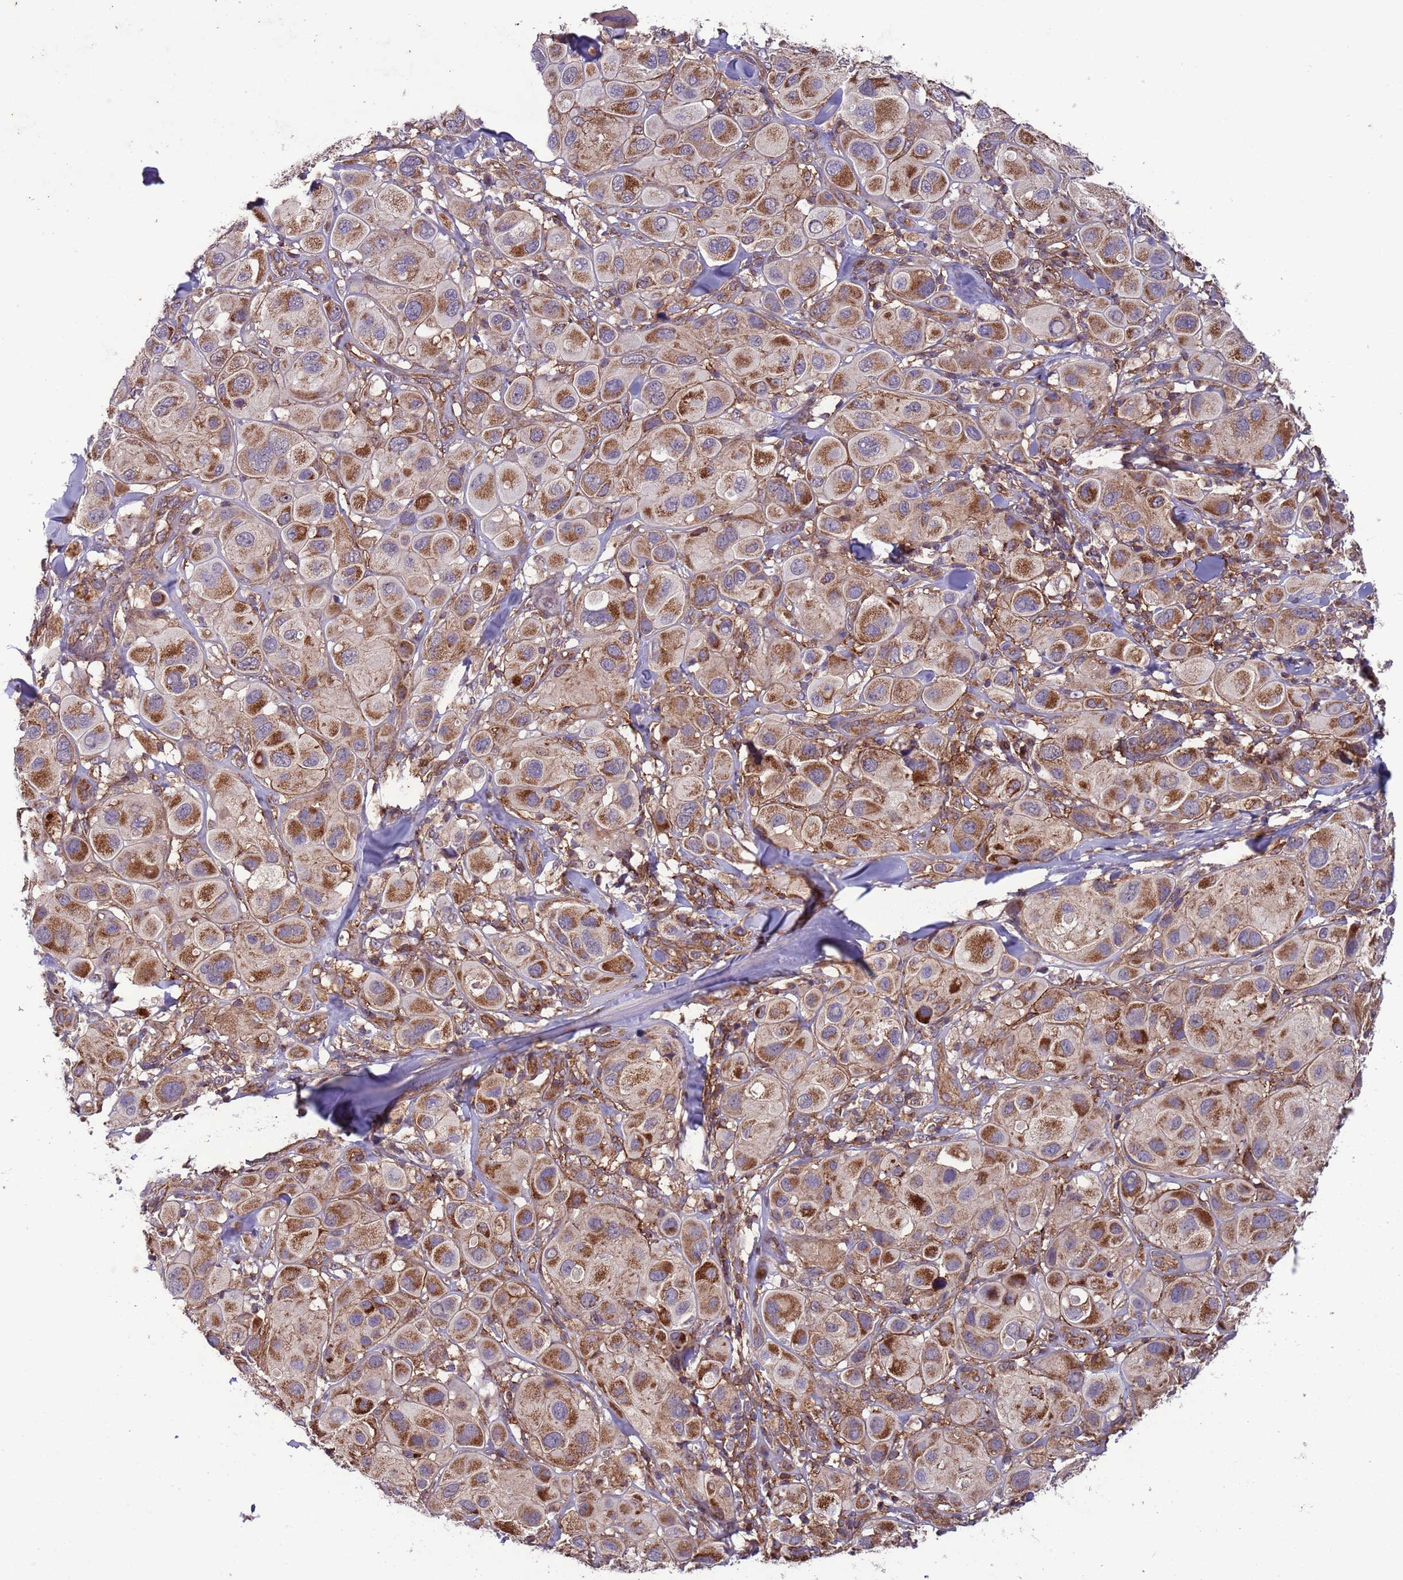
{"staining": {"intensity": "moderate", "quantity": ">75%", "location": "cytoplasmic/membranous"}, "tissue": "melanoma", "cell_type": "Tumor cells", "image_type": "cancer", "snomed": [{"axis": "morphology", "description": "Malignant melanoma, Metastatic site"}, {"axis": "topography", "description": "Skin"}], "caption": "This image reveals melanoma stained with IHC to label a protein in brown. The cytoplasmic/membranous of tumor cells show moderate positivity for the protein. Nuclei are counter-stained blue.", "gene": "ACAD8", "patient": {"sex": "male", "age": 41}}